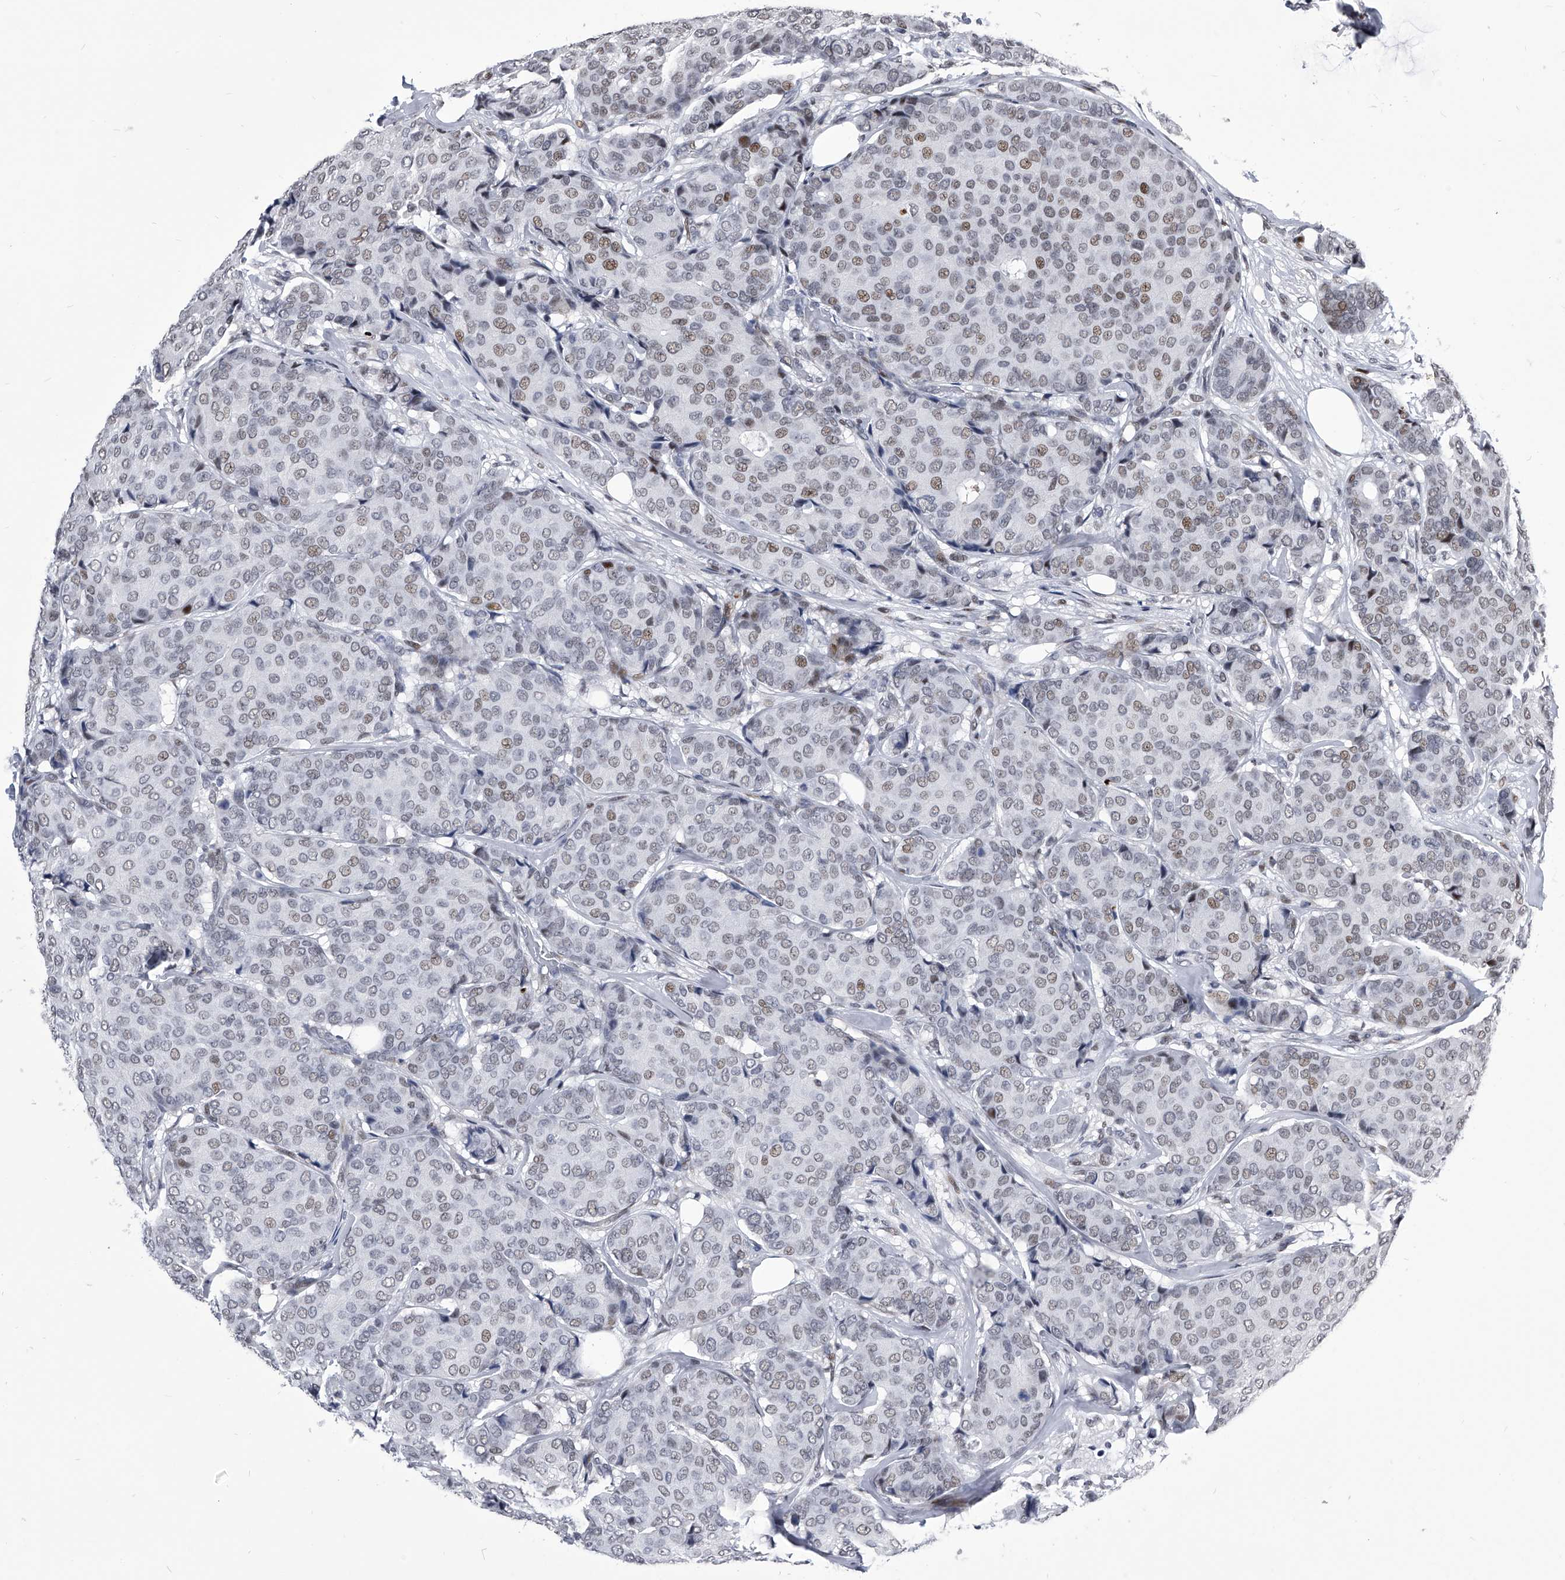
{"staining": {"intensity": "weak", "quantity": ">75%", "location": "nuclear"}, "tissue": "breast cancer", "cell_type": "Tumor cells", "image_type": "cancer", "snomed": [{"axis": "morphology", "description": "Duct carcinoma"}, {"axis": "topography", "description": "Breast"}], "caption": "Tumor cells display low levels of weak nuclear staining in approximately >75% of cells in intraductal carcinoma (breast). The staining was performed using DAB (3,3'-diaminobenzidine), with brown indicating positive protein expression. Nuclei are stained blue with hematoxylin.", "gene": "CMTR1", "patient": {"sex": "female", "age": 75}}